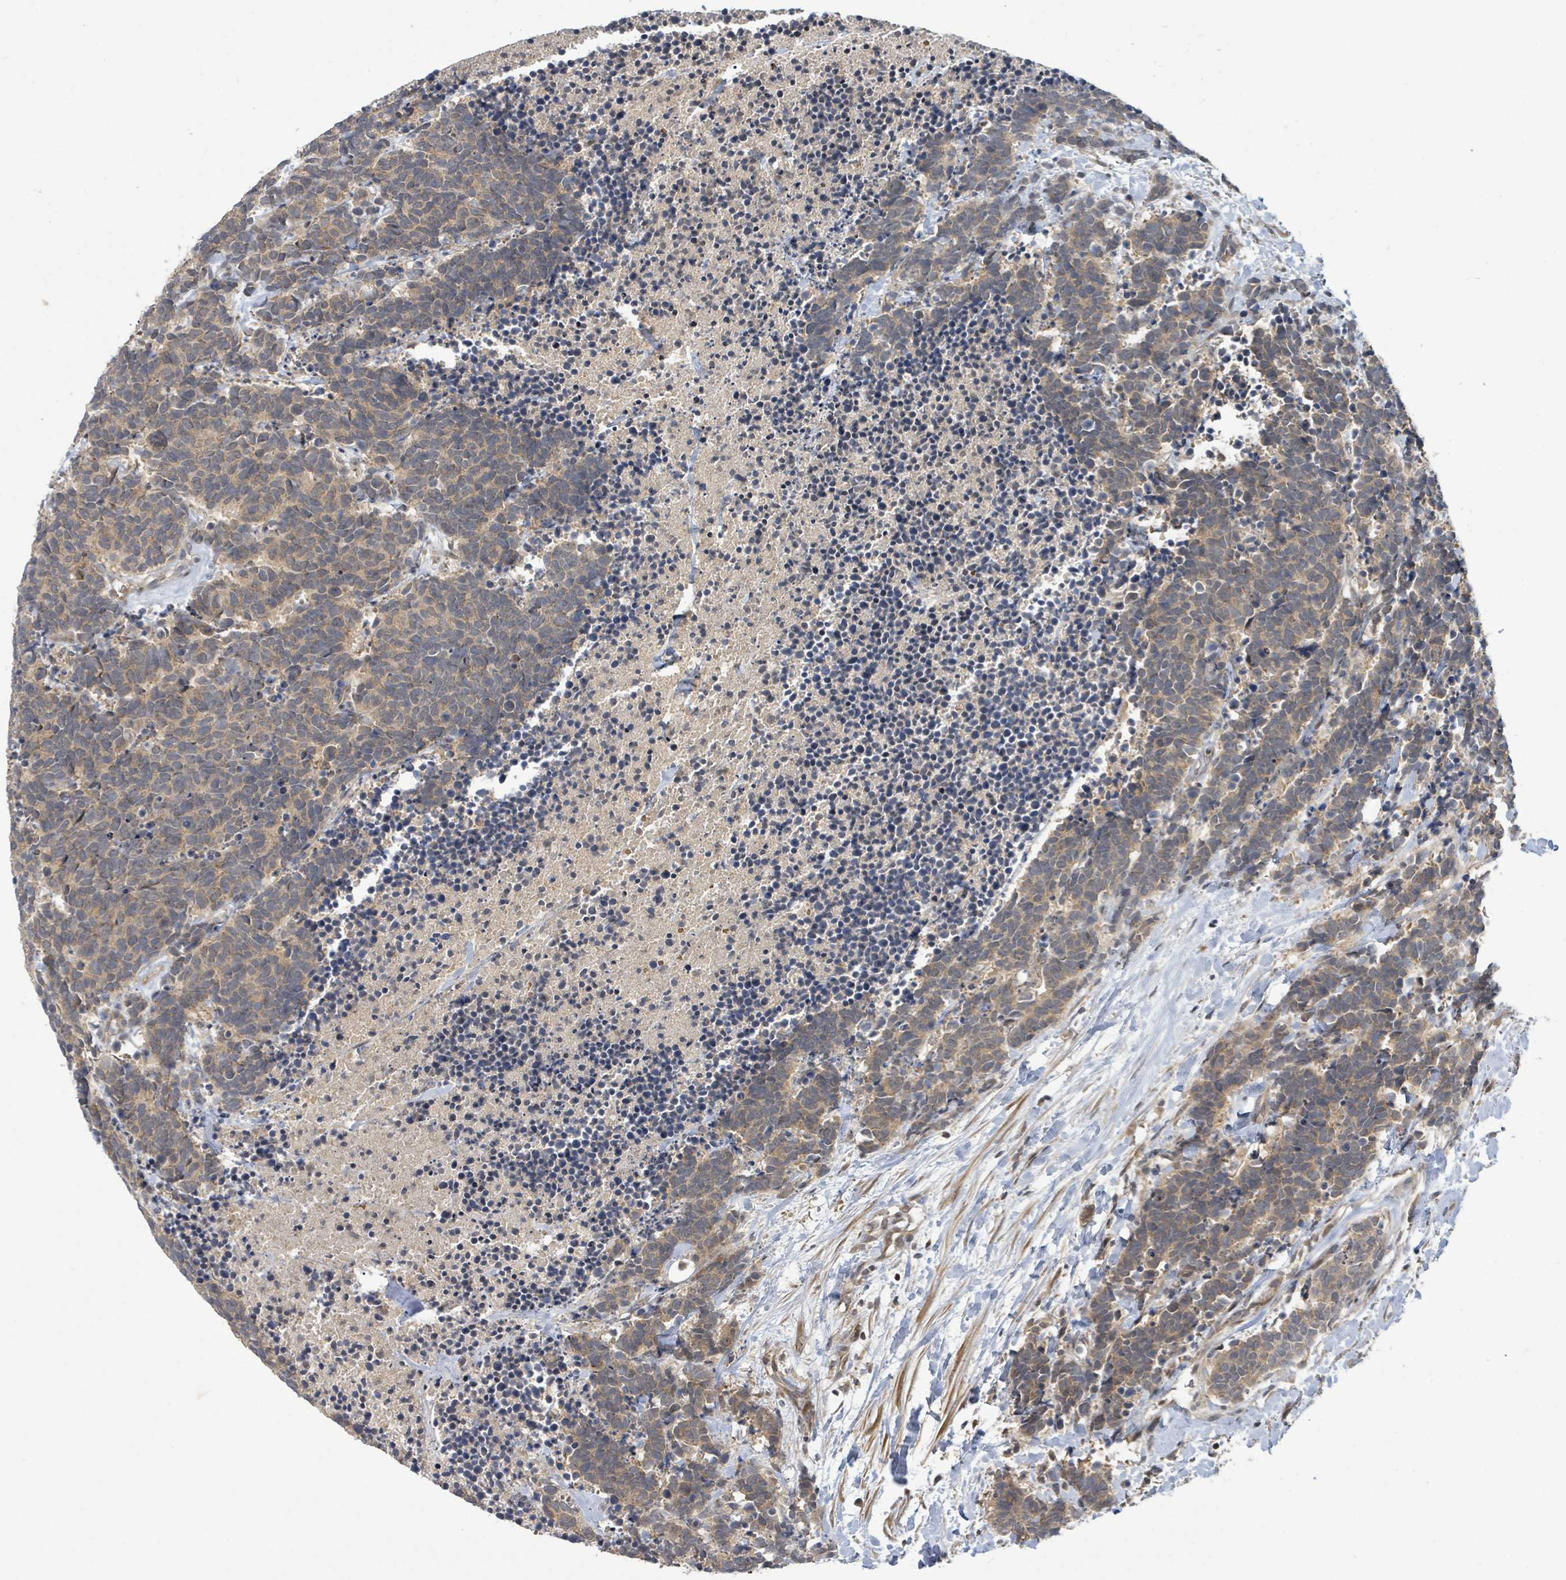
{"staining": {"intensity": "moderate", "quantity": ">75%", "location": "cytoplasmic/membranous"}, "tissue": "carcinoid", "cell_type": "Tumor cells", "image_type": "cancer", "snomed": [{"axis": "morphology", "description": "Carcinoma, NOS"}, {"axis": "morphology", "description": "Carcinoid, malignant, NOS"}, {"axis": "topography", "description": "Prostate"}], "caption": "Protein expression by immunohistochemistry reveals moderate cytoplasmic/membranous expression in approximately >75% of tumor cells in carcinoma. The protein of interest is stained brown, and the nuclei are stained in blue (DAB (3,3'-diaminobenzidine) IHC with brightfield microscopy, high magnification).", "gene": "ITGA11", "patient": {"sex": "male", "age": 57}}